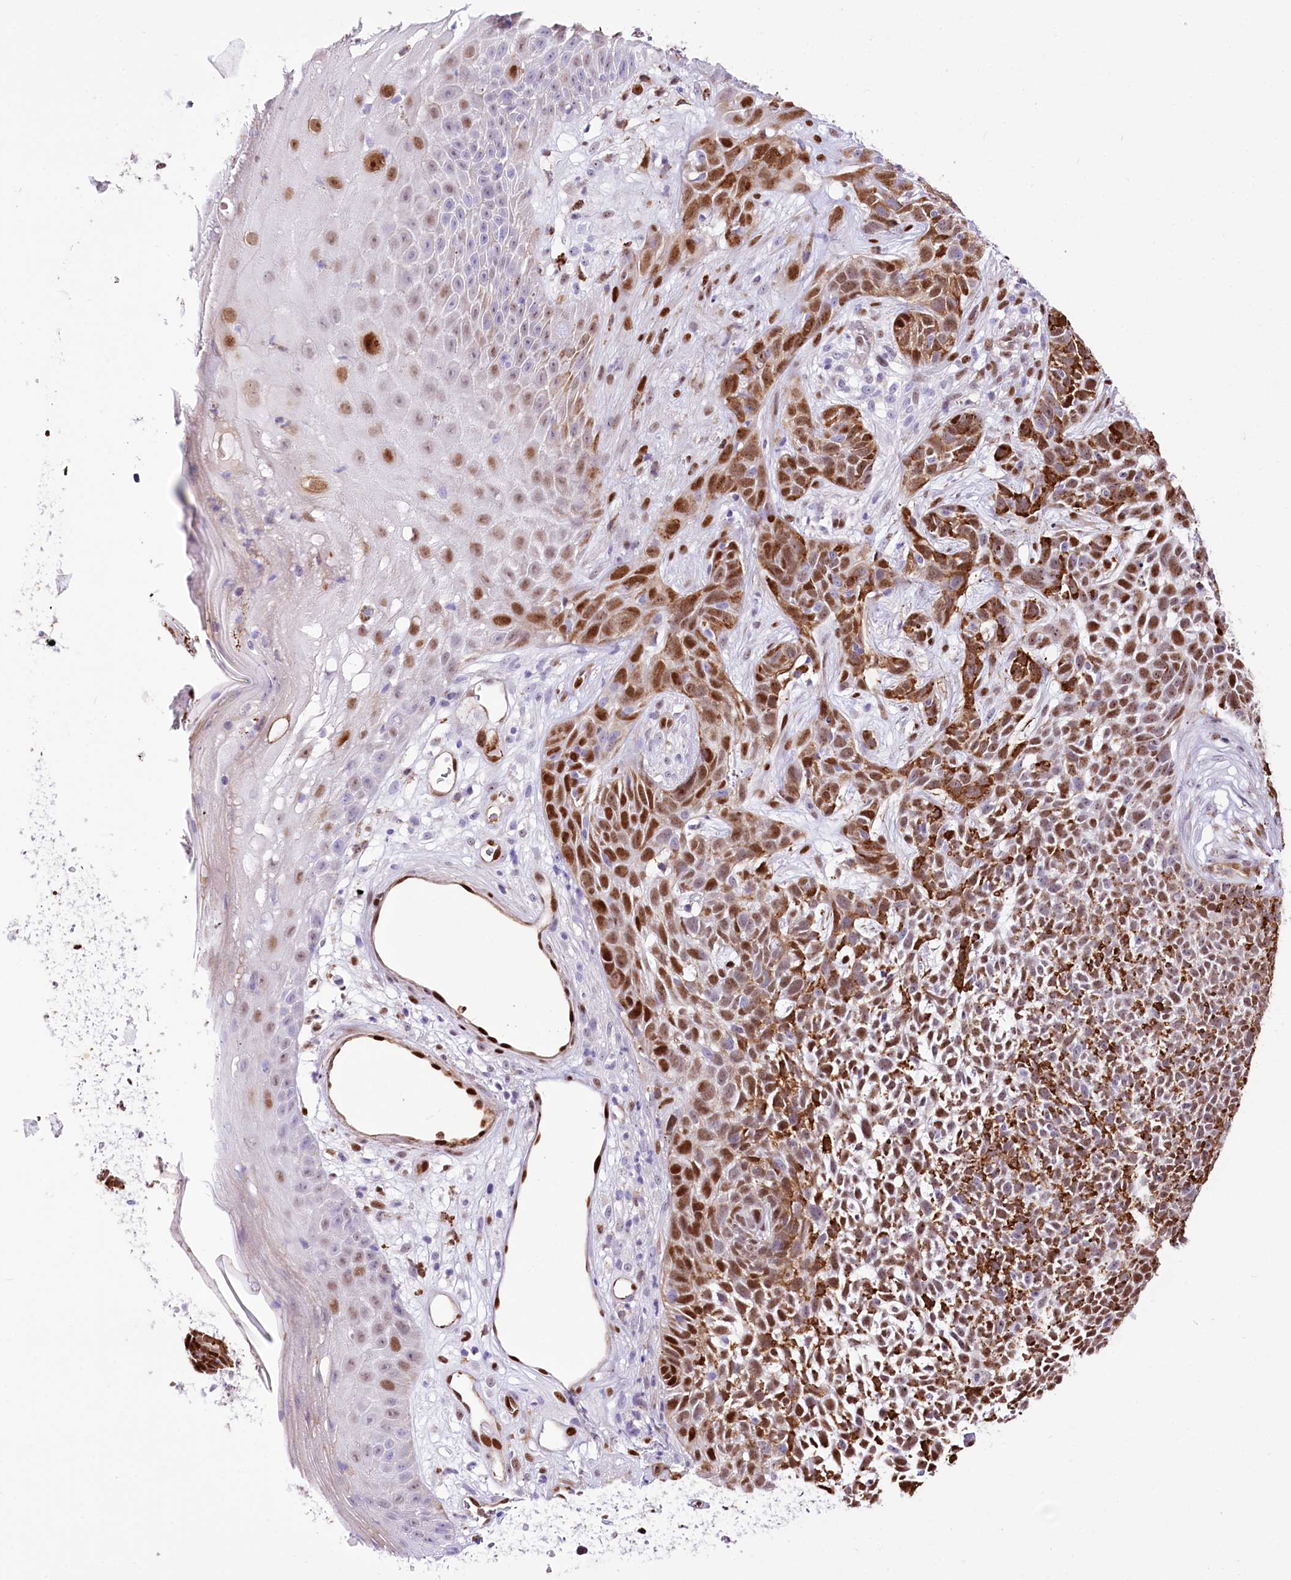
{"staining": {"intensity": "moderate", "quantity": ">75%", "location": "cytoplasmic/membranous,nuclear"}, "tissue": "skin cancer", "cell_type": "Tumor cells", "image_type": "cancer", "snomed": [{"axis": "morphology", "description": "Basal cell carcinoma"}, {"axis": "topography", "description": "Skin"}], "caption": "Basal cell carcinoma (skin) tissue exhibits moderate cytoplasmic/membranous and nuclear positivity in approximately >75% of tumor cells, visualized by immunohistochemistry.", "gene": "PTMS", "patient": {"sex": "female", "age": 84}}